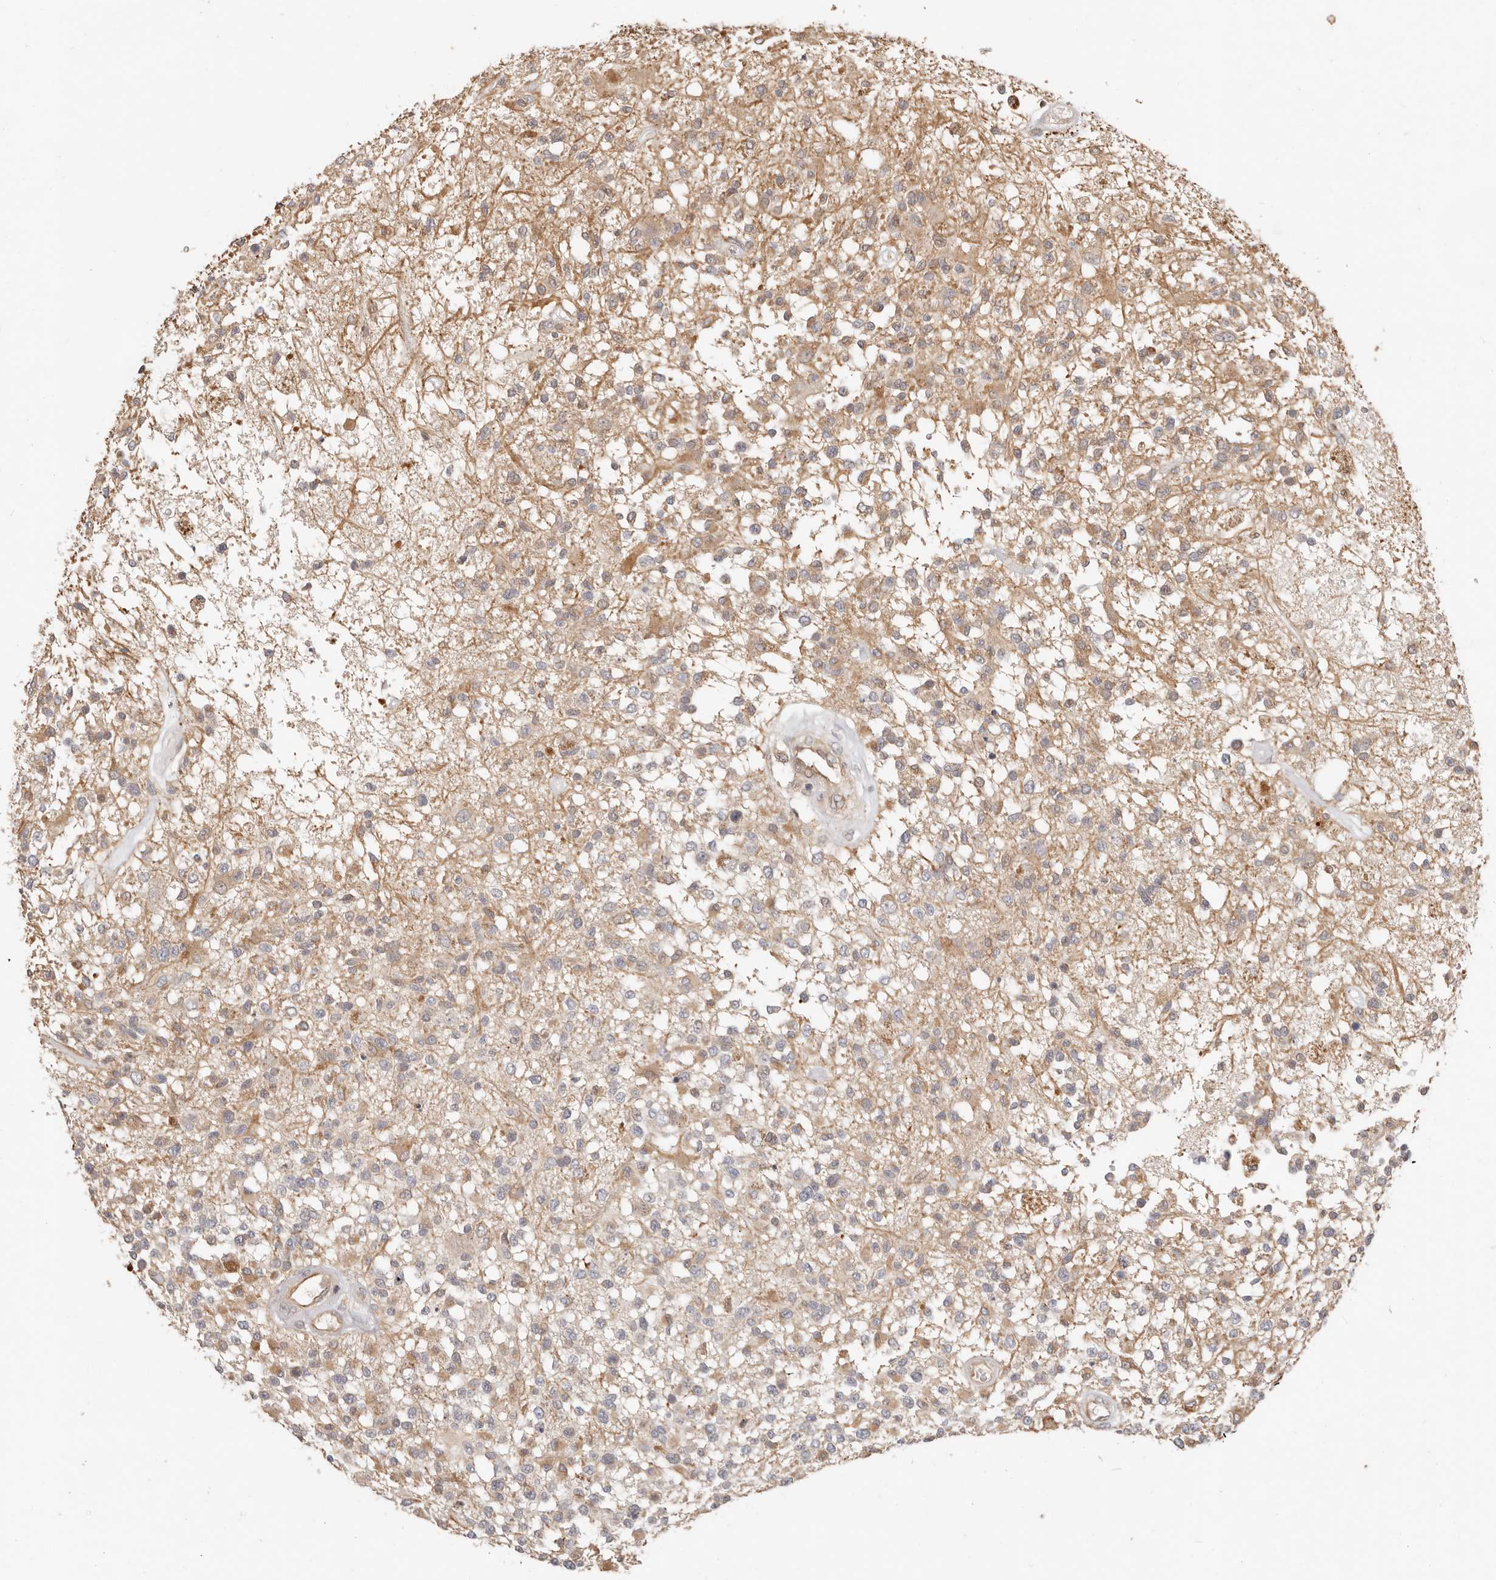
{"staining": {"intensity": "negative", "quantity": "none", "location": "none"}, "tissue": "glioma", "cell_type": "Tumor cells", "image_type": "cancer", "snomed": [{"axis": "morphology", "description": "Glioma, malignant, High grade"}, {"axis": "morphology", "description": "Glioblastoma, NOS"}, {"axis": "topography", "description": "Brain"}], "caption": "Photomicrograph shows no significant protein expression in tumor cells of malignant high-grade glioma.", "gene": "MTFR2", "patient": {"sex": "male", "age": 60}}